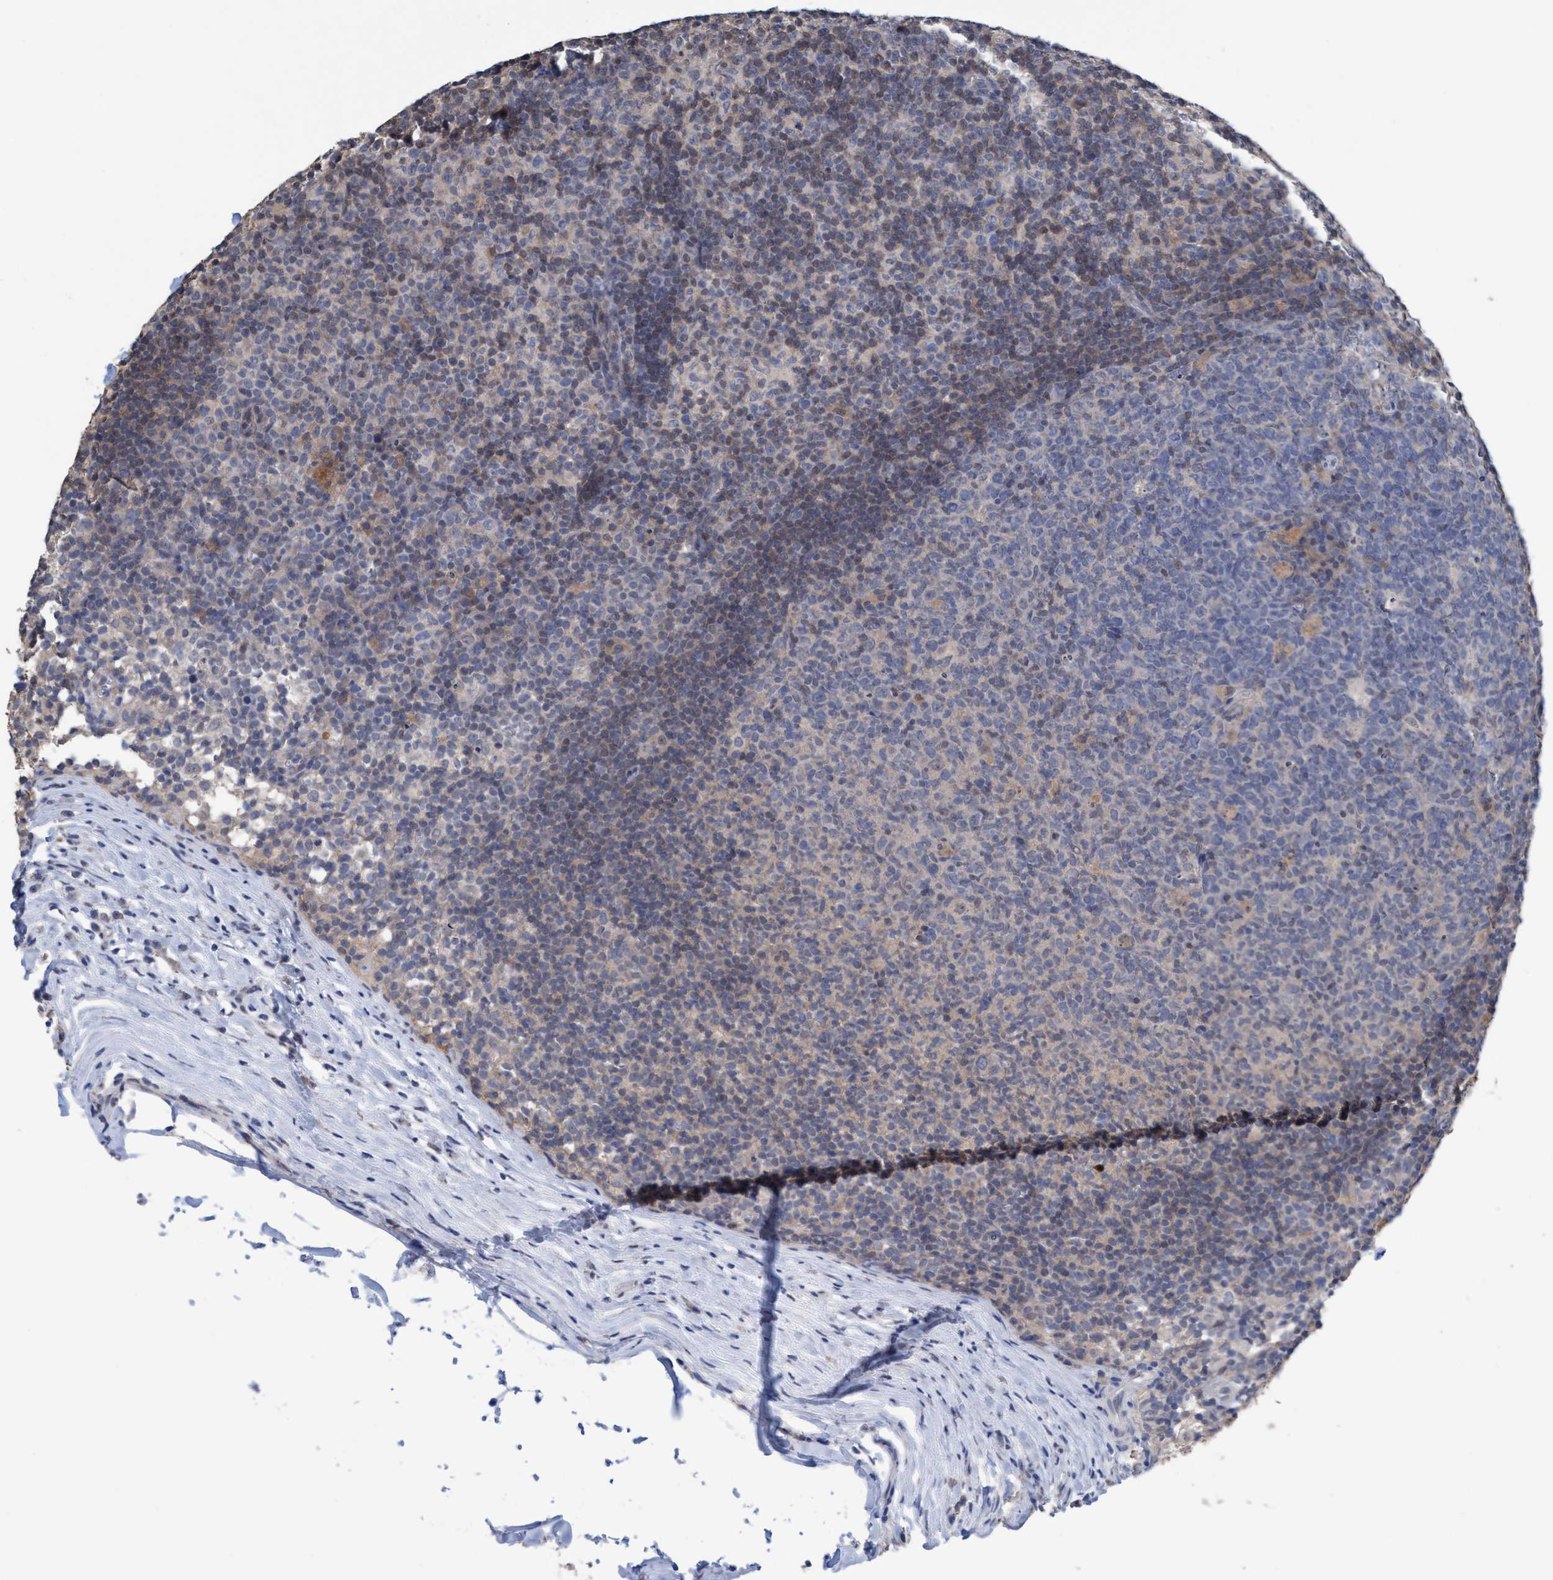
{"staining": {"intensity": "weak", "quantity": "<25%", "location": "cytoplasmic/membranous"}, "tissue": "lymph node", "cell_type": "Germinal center cells", "image_type": "normal", "snomed": [{"axis": "morphology", "description": "Normal tissue, NOS"}, {"axis": "morphology", "description": "Inflammation, NOS"}, {"axis": "topography", "description": "Lymph node"}], "caption": "Immunohistochemical staining of normal human lymph node shows no significant staining in germinal center cells.", "gene": "GLOD4", "patient": {"sex": "male", "age": 55}}